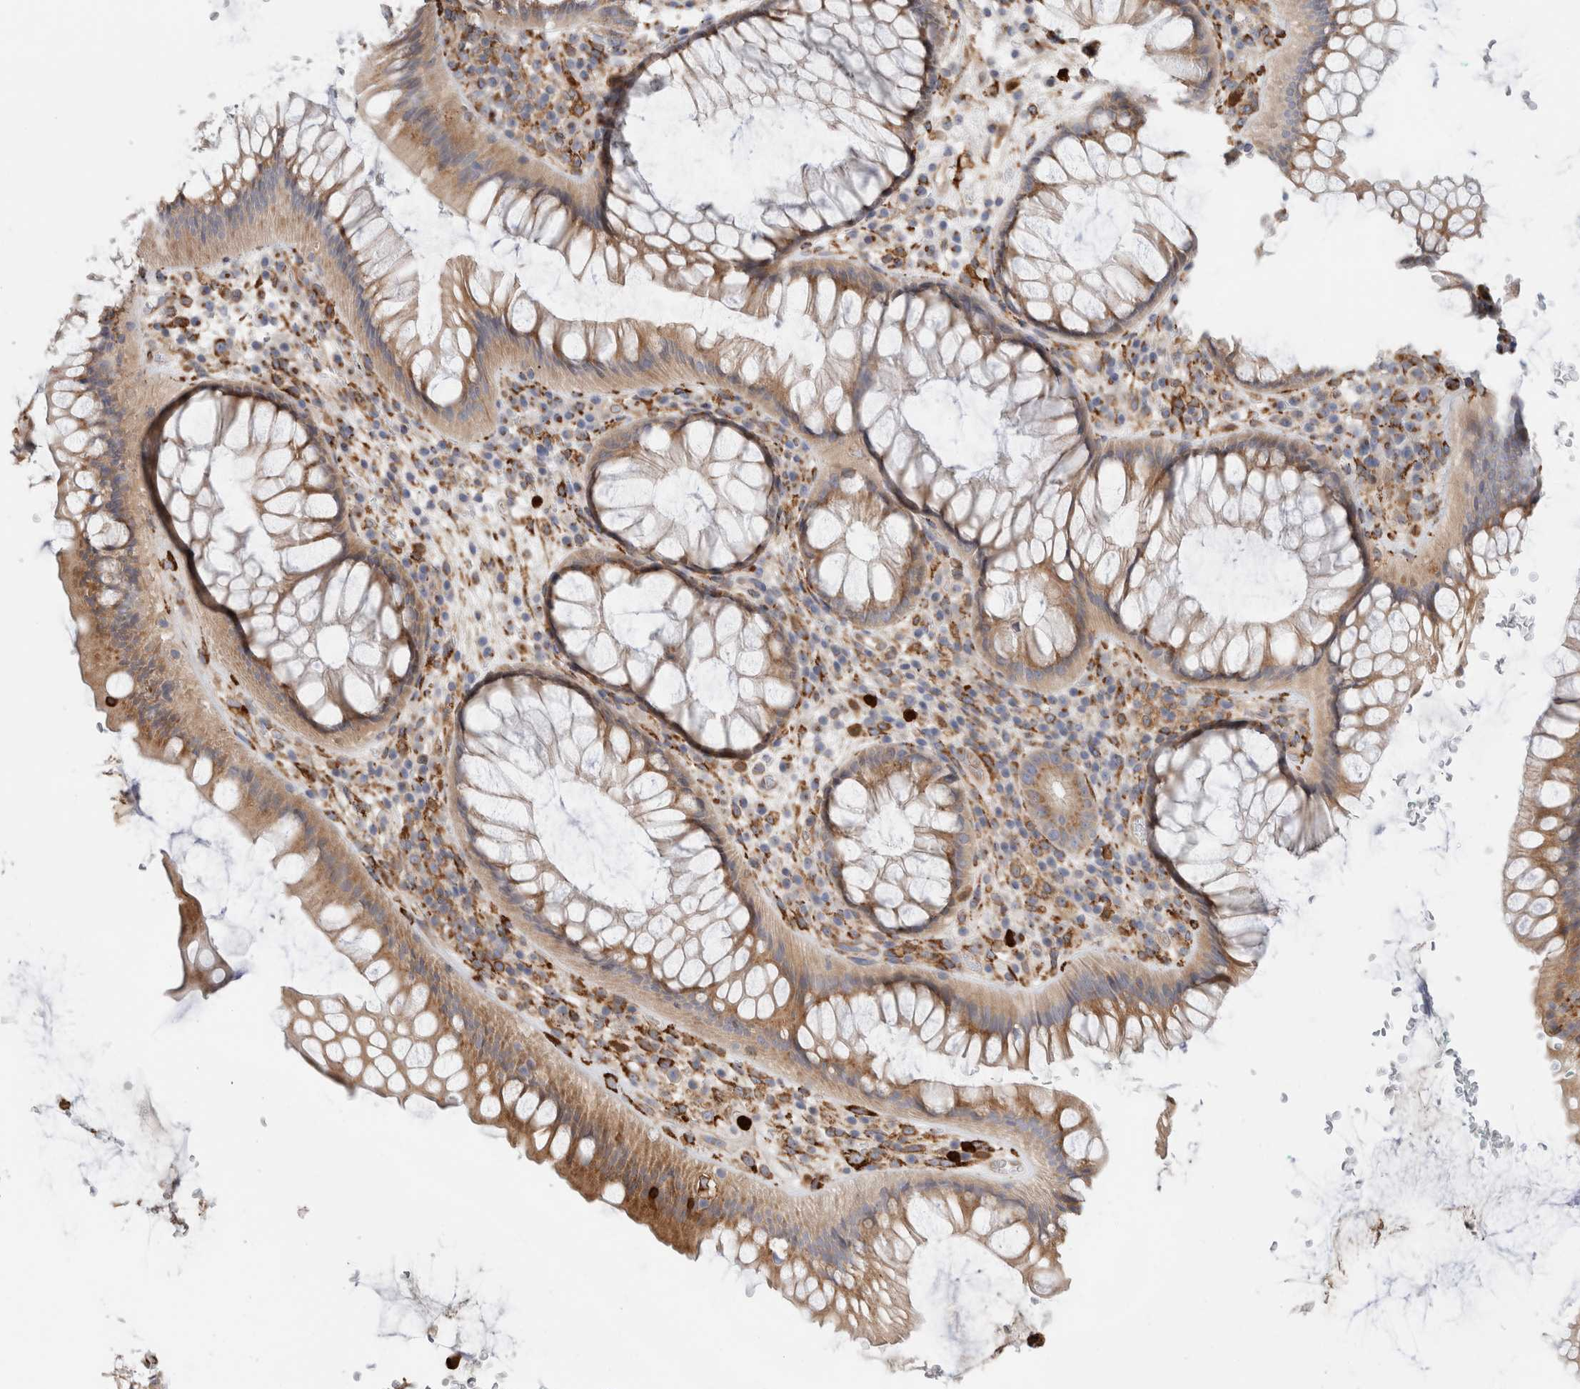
{"staining": {"intensity": "weak", "quantity": ">75%", "location": "cytoplasmic/membranous"}, "tissue": "rectum", "cell_type": "Glandular cells", "image_type": "normal", "snomed": [{"axis": "morphology", "description": "Normal tissue, NOS"}, {"axis": "topography", "description": "Rectum"}], "caption": "IHC micrograph of normal rectum stained for a protein (brown), which shows low levels of weak cytoplasmic/membranous positivity in approximately >75% of glandular cells.", "gene": "P4HA1", "patient": {"sex": "male", "age": 51}}